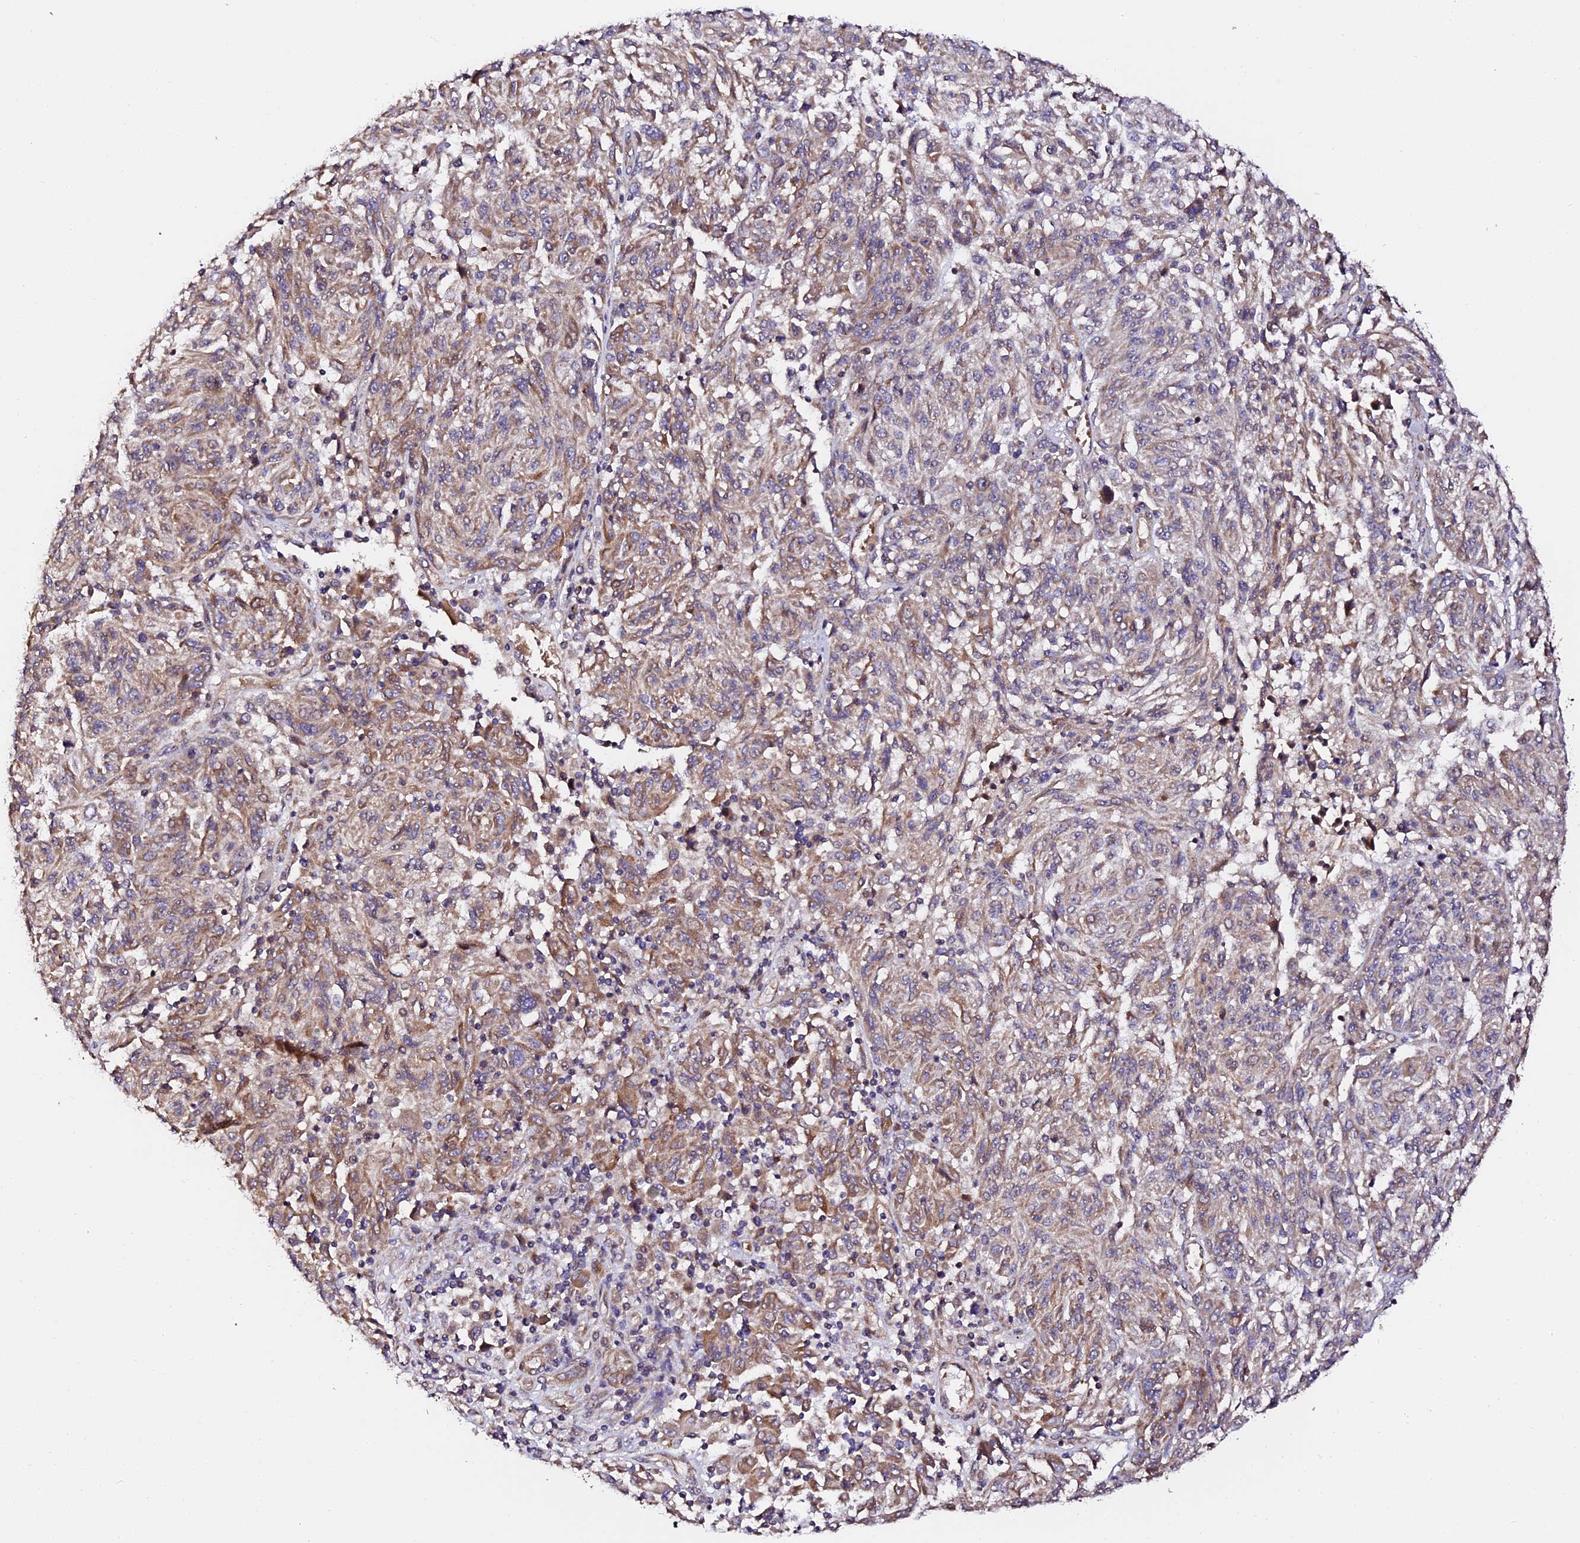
{"staining": {"intensity": "moderate", "quantity": ">75%", "location": "cytoplasmic/membranous"}, "tissue": "melanoma", "cell_type": "Tumor cells", "image_type": "cancer", "snomed": [{"axis": "morphology", "description": "Malignant melanoma, NOS"}, {"axis": "topography", "description": "Skin"}], "caption": "Brown immunohistochemical staining in melanoma exhibits moderate cytoplasmic/membranous staining in approximately >75% of tumor cells.", "gene": "TDO2", "patient": {"sex": "male", "age": 53}}